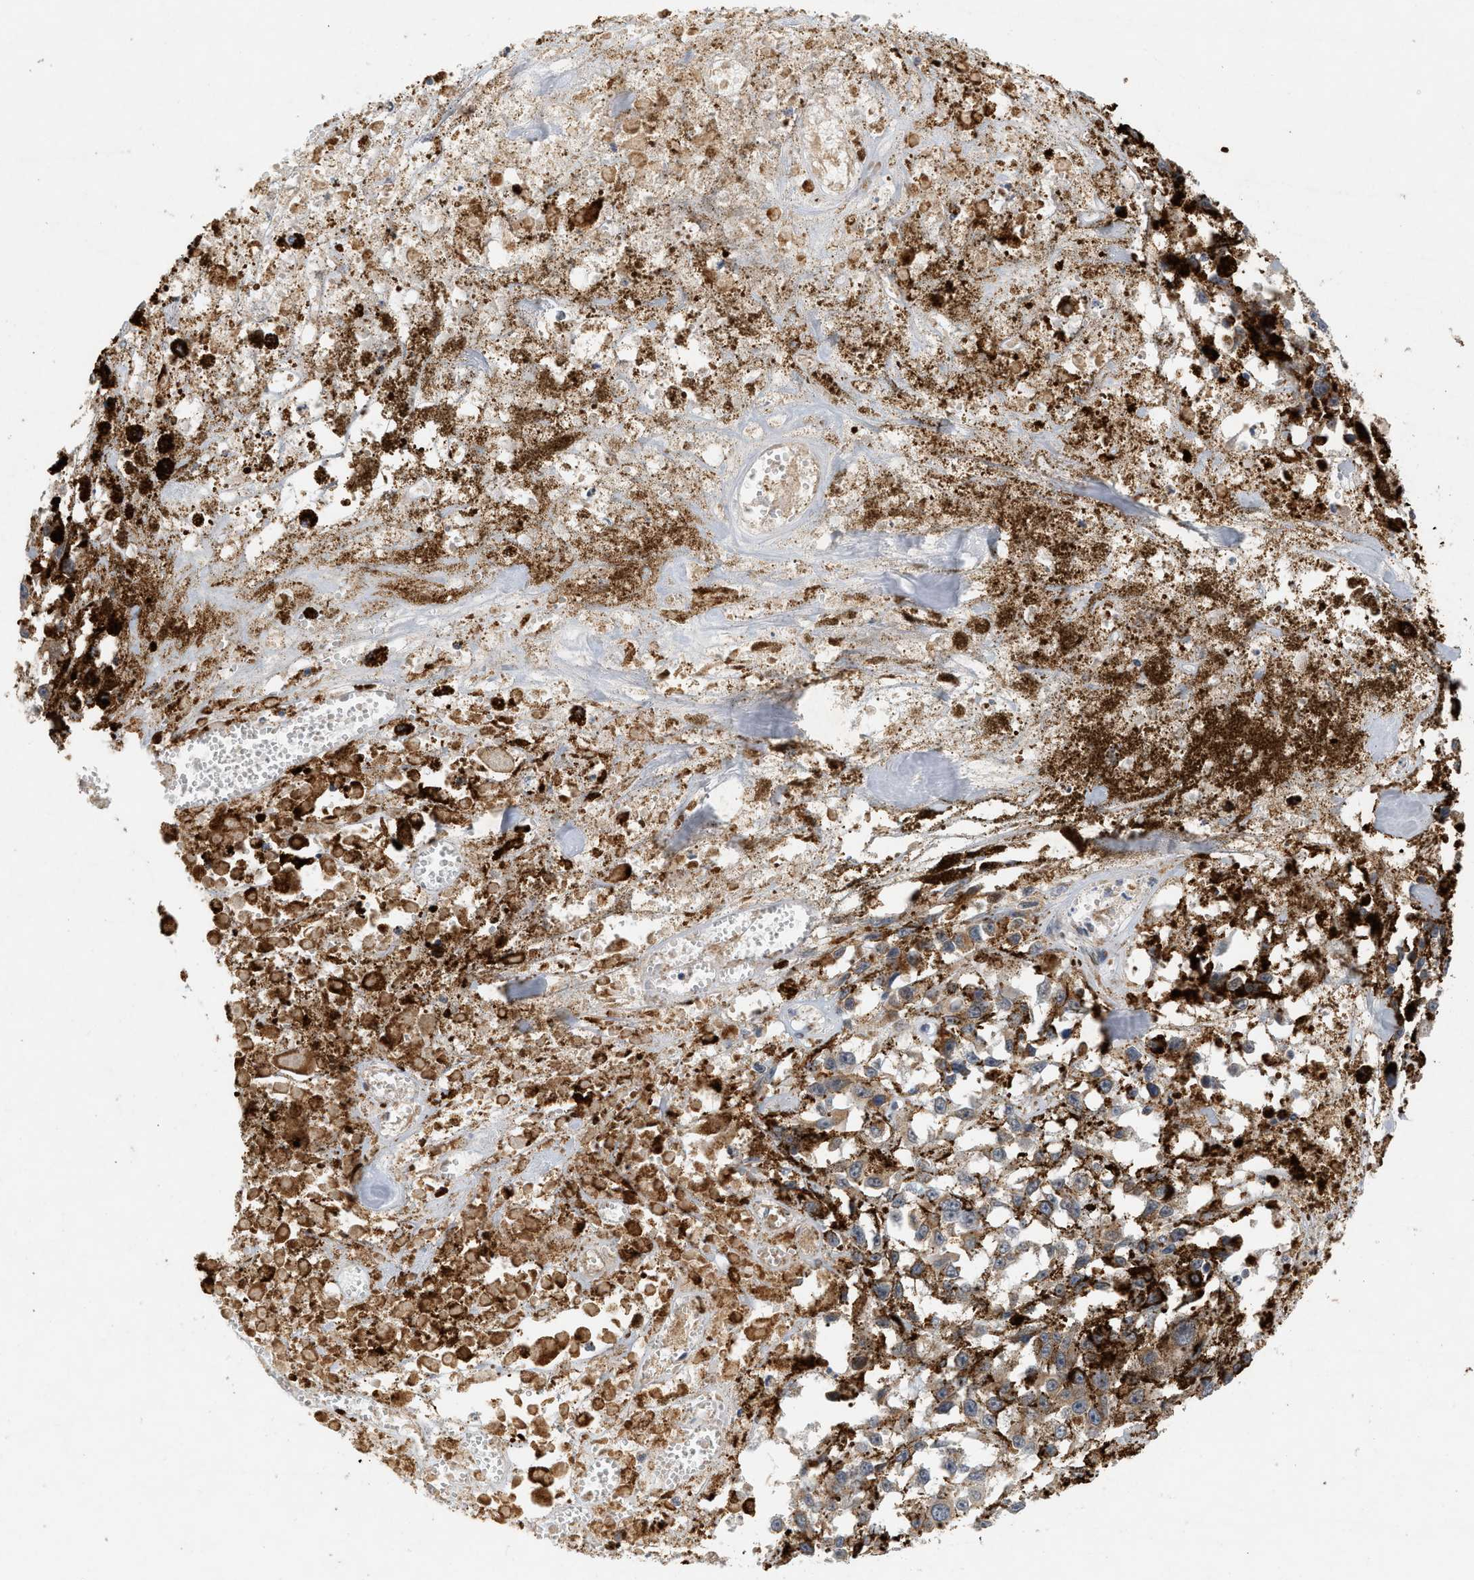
{"staining": {"intensity": "moderate", "quantity": ">75%", "location": "cytoplasmic/membranous"}, "tissue": "melanoma", "cell_type": "Tumor cells", "image_type": "cancer", "snomed": [{"axis": "morphology", "description": "Malignant melanoma, Metastatic site"}, {"axis": "topography", "description": "Lymph node"}], "caption": "Protein expression analysis of malignant melanoma (metastatic site) shows moderate cytoplasmic/membranous expression in about >75% of tumor cells.", "gene": "MCU", "patient": {"sex": "male", "age": 59}}